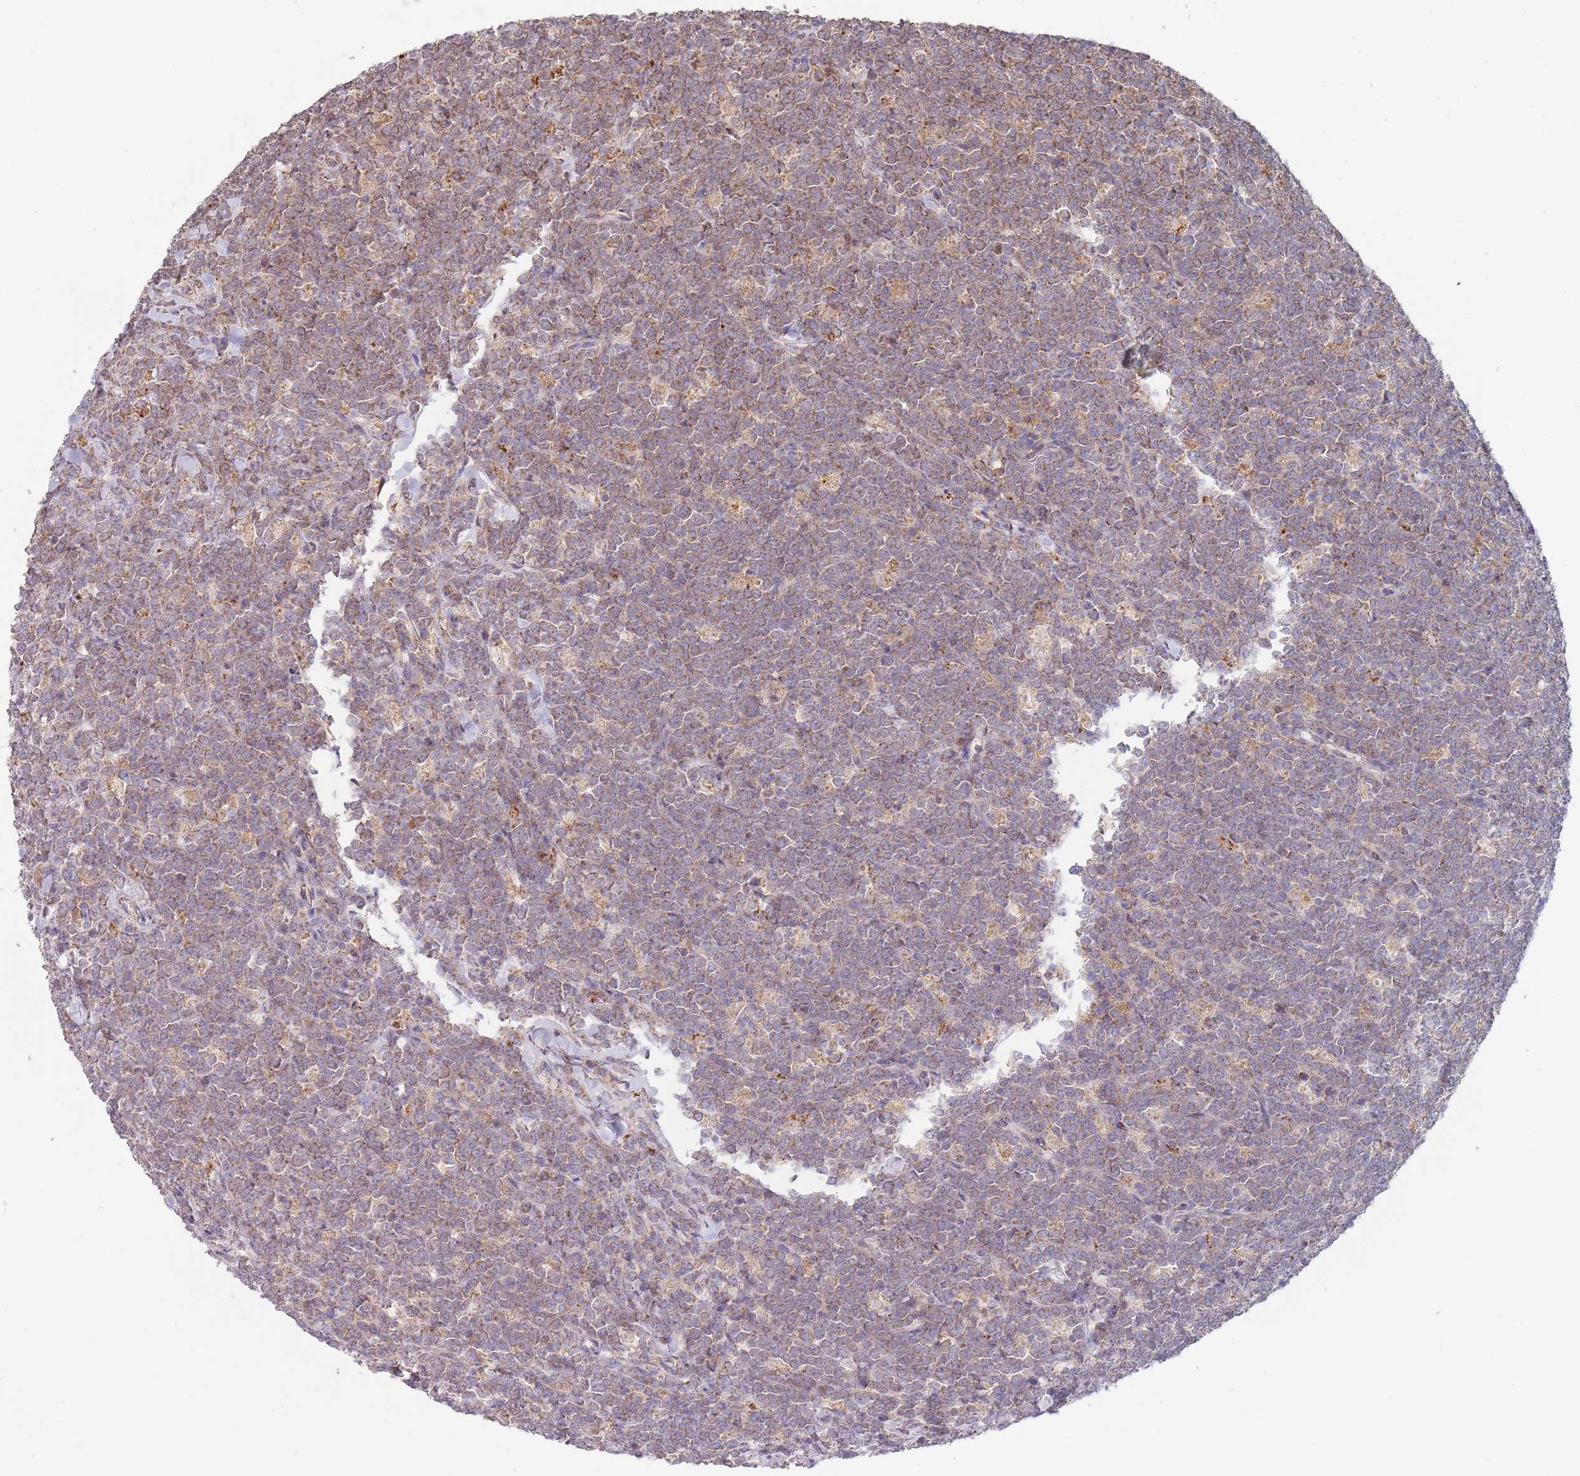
{"staining": {"intensity": "moderate", "quantity": "25%-75%", "location": "cytoplasmic/membranous"}, "tissue": "lymphoma", "cell_type": "Tumor cells", "image_type": "cancer", "snomed": [{"axis": "morphology", "description": "Malignant lymphoma, non-Hodgkin's type, High grade"}, {"axis": "topography", "description": "Small intestine"}], "caption": "About 25%-75% of tumor cells in lymphoma display moderate cytoplasmic/membranous protein expression as visualized by brown immunohistochemical staining.", "gene": "ABCC10", "patient": {"sex": "male", "age": 8}}